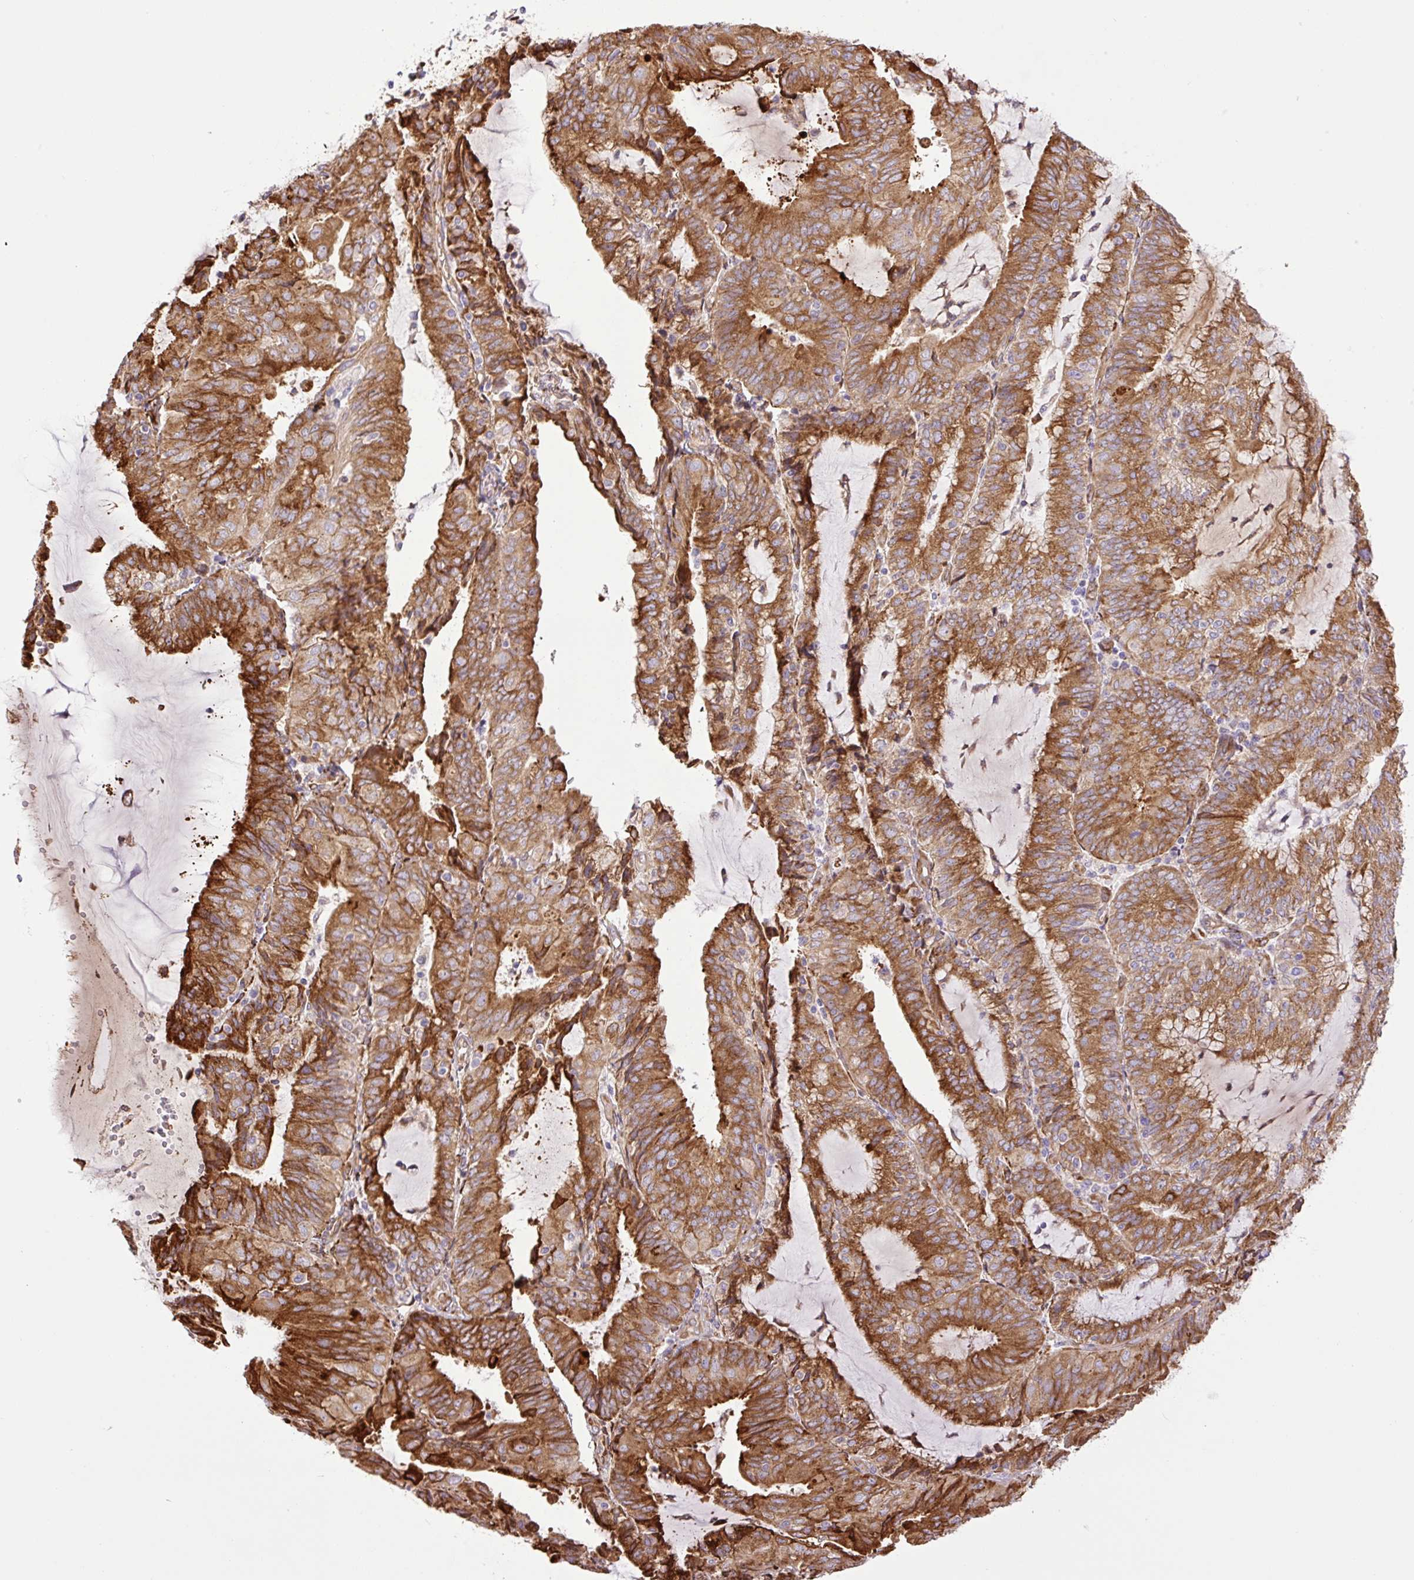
{"staining": {"intensity": "moderate", "quantity": ">75%", "location": "cytoplasmic/membranous"}, "tissue": "endometrial cancer", "cell_type": "Tumor cells", "image_type": "cancer", "snomed": [{"axis": "morphology", "description": "Adenocarcinoma, NOS"}, {"axis": "topography", "description": "Endometrium"}], "caption": "DAB (3,3'-diaminobenzidine) immunohistochemical staining of endometrial cancer shows moderate cytoplasmic/membranous protein expression in approximately >75% of tumor cells. (Stains: DAB (3,3'-diaminobenzidine) in brown, nuclei in blue, Microscopy: brightfield microscopy at high magnification).", "gene": "RAB30", "patient": {"sex": "female", "age": 81}}